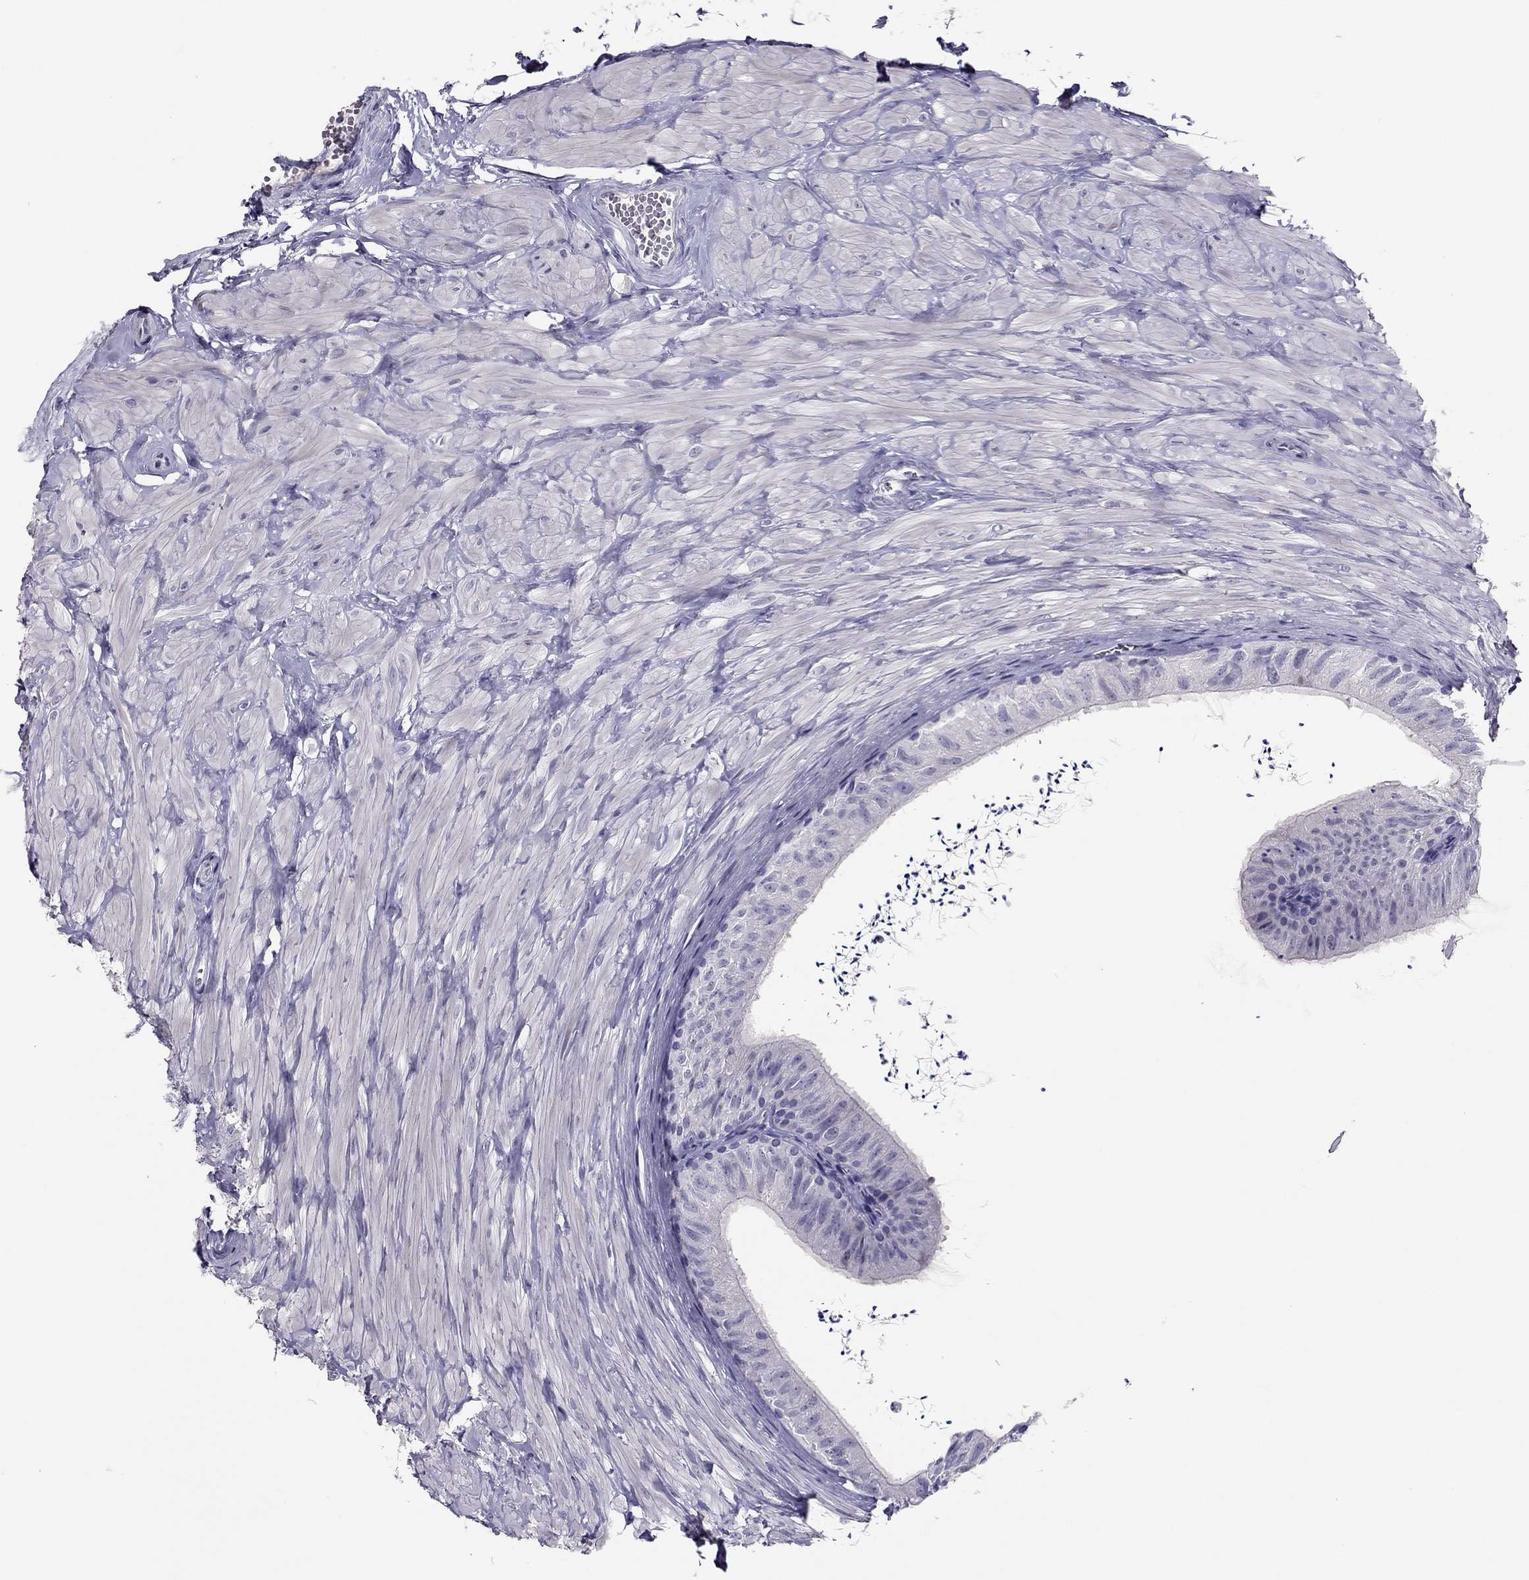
{"staining": {"intensity": "negative", "quantity": "none", "location": "none"}, "tissue": "epididymis", "cell_type": "Glandular cells", "image_type": "normal", "snomed": [{"axis": "morphology", "description": "Normal tissue, NOS"}, {"axis": "topography", "description": "Epididymis"}], "caption": "The immunohistochemistry (IHC) image has no significant positivity in glandular cells of epididymis.", "gene": "RHO", "patient": {"sex": "male", "age": 32}}